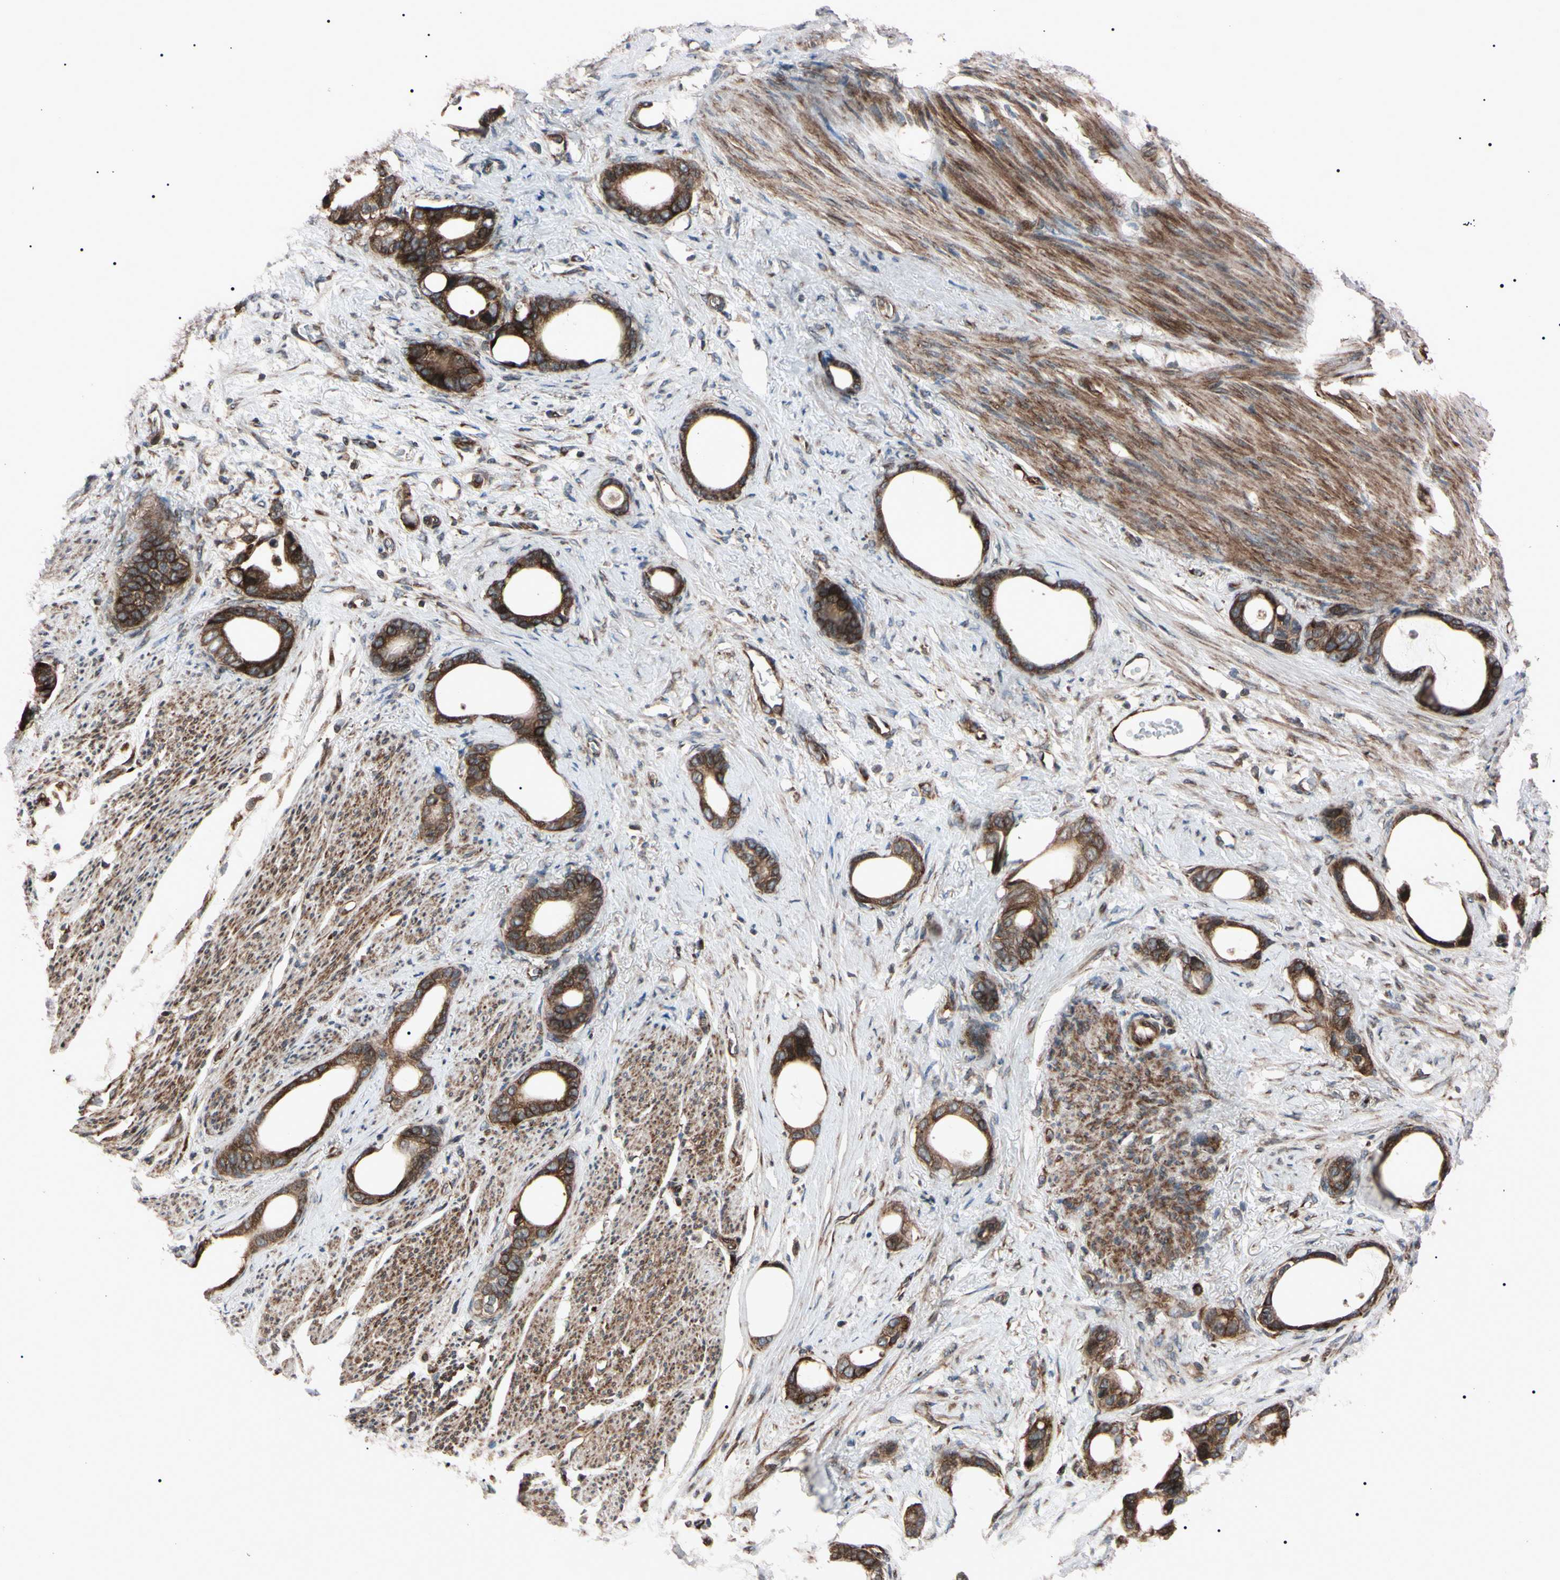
{"staining": {"intensity": "strong", "quantity": ">75%", "location": "cytoplasmic/membranous"}, "tissue": "stomach cancer", "cell_type": "Tumor cells", "image_type": "cancer", "snomed": [{"axis": "morphology", "description": "Adenocarcinoma, NOS"}, {"axis": "topography", "description": "Stomach"}], "caption": "Adenocarcinoma (stomach) stained for a protein (brown) reveals strong cytoplasmic/membranous positive expression in about >75% of tumor cells.", "gene": "GUCY1B1", "patient": {"sex": "female", "age": 75}}